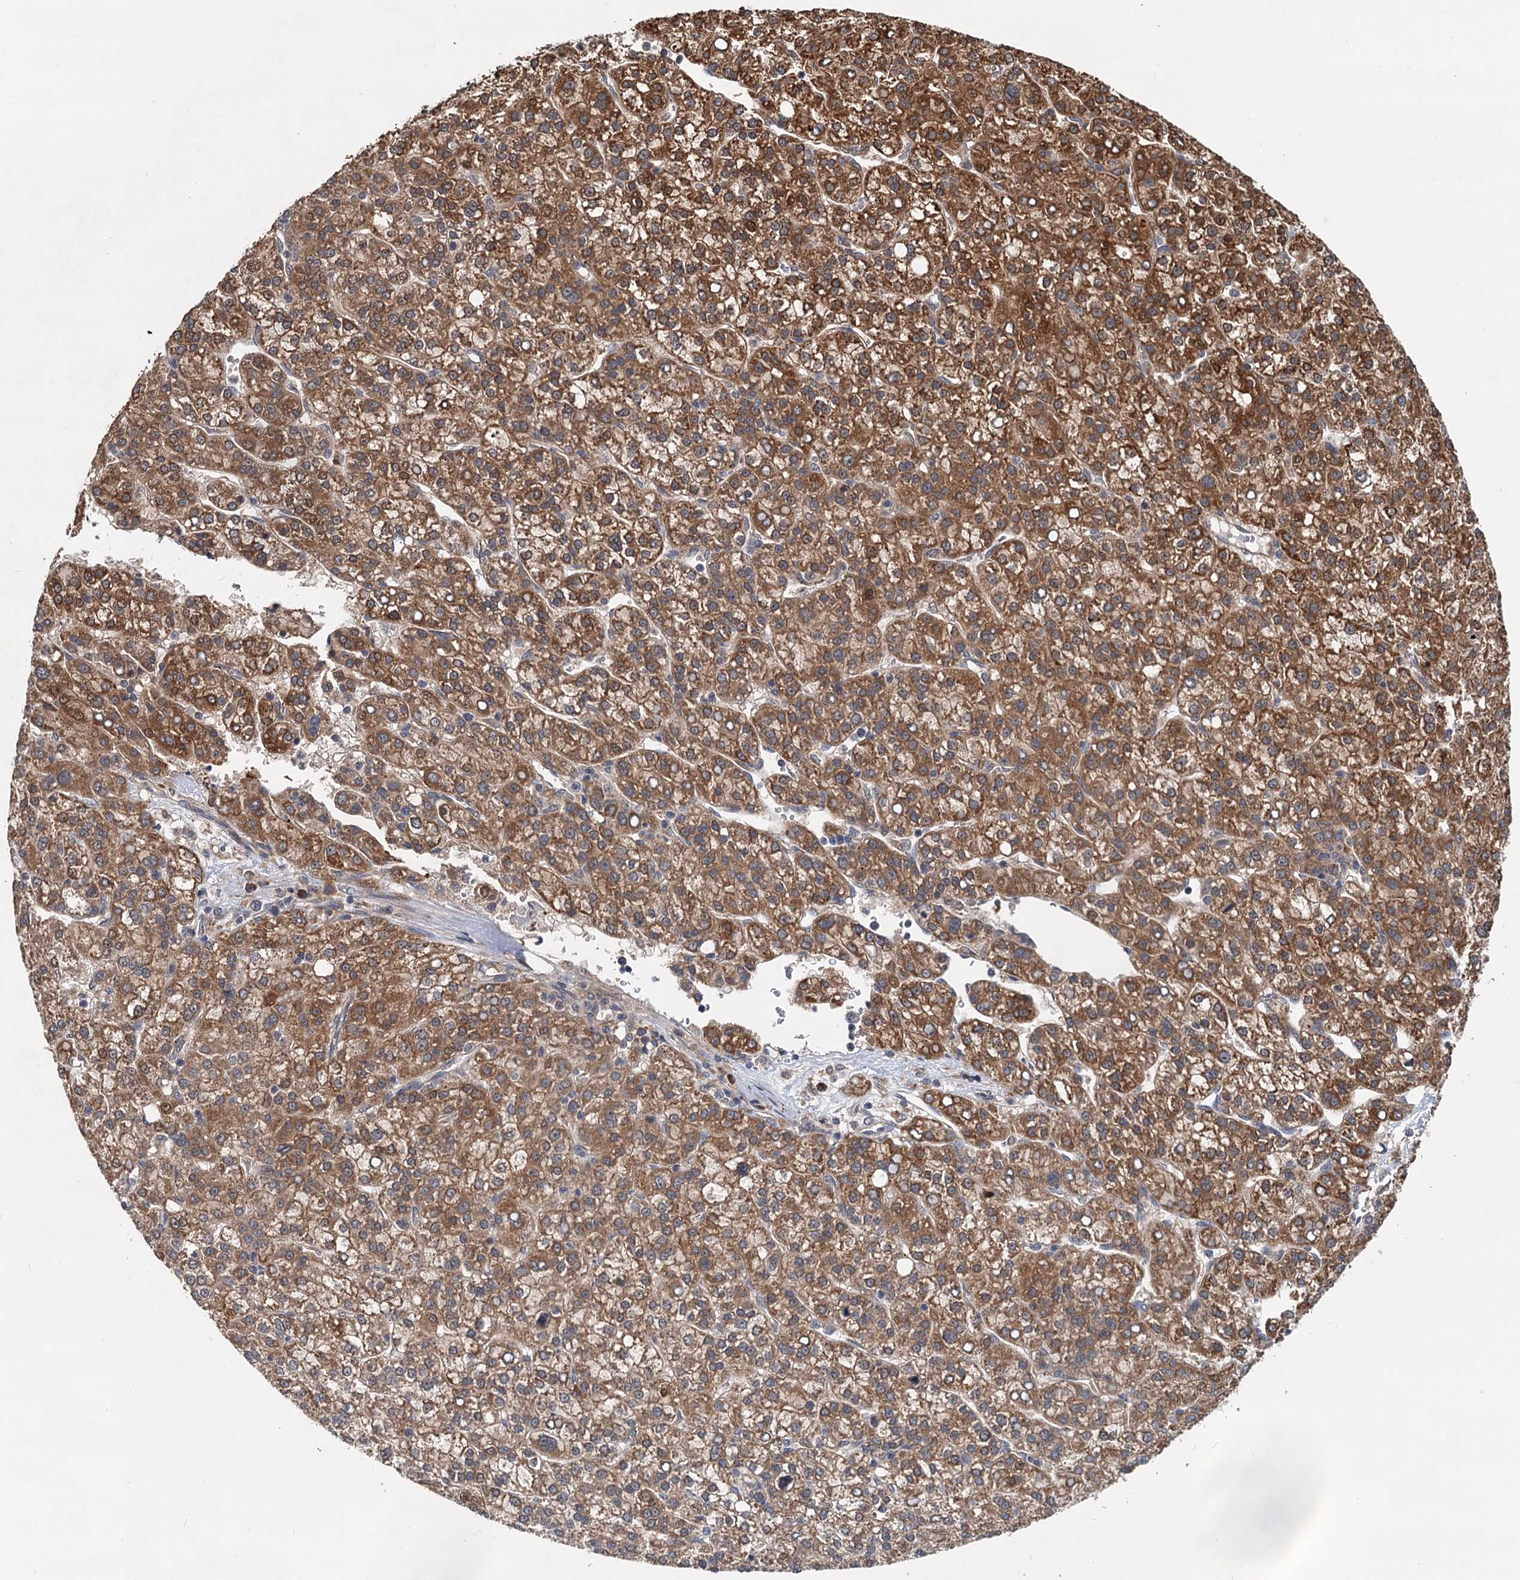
{"staining": {"intensity": "moderate", "quantity": ">75%", "location": "cytoplasmic/membranous"}, "tissue": "liver cancer", "cell_type": "Tumor cells", "image_type": "cancer", "snomed": [{"axis": "morphology", "description": "Carcinoma, Hepatocellular, NOS"}, {"axis": "topography", "description": "Liver"}], "caption": "Immunohistochemical staining of human liver hepatocellular carcinoma reveals medium levels of moderate cytoplasmic/membranous protein staining in approximately >75% of tumor cells.", "gene": "LRRK2", "patient": {"sex": "female", "age": 58}}